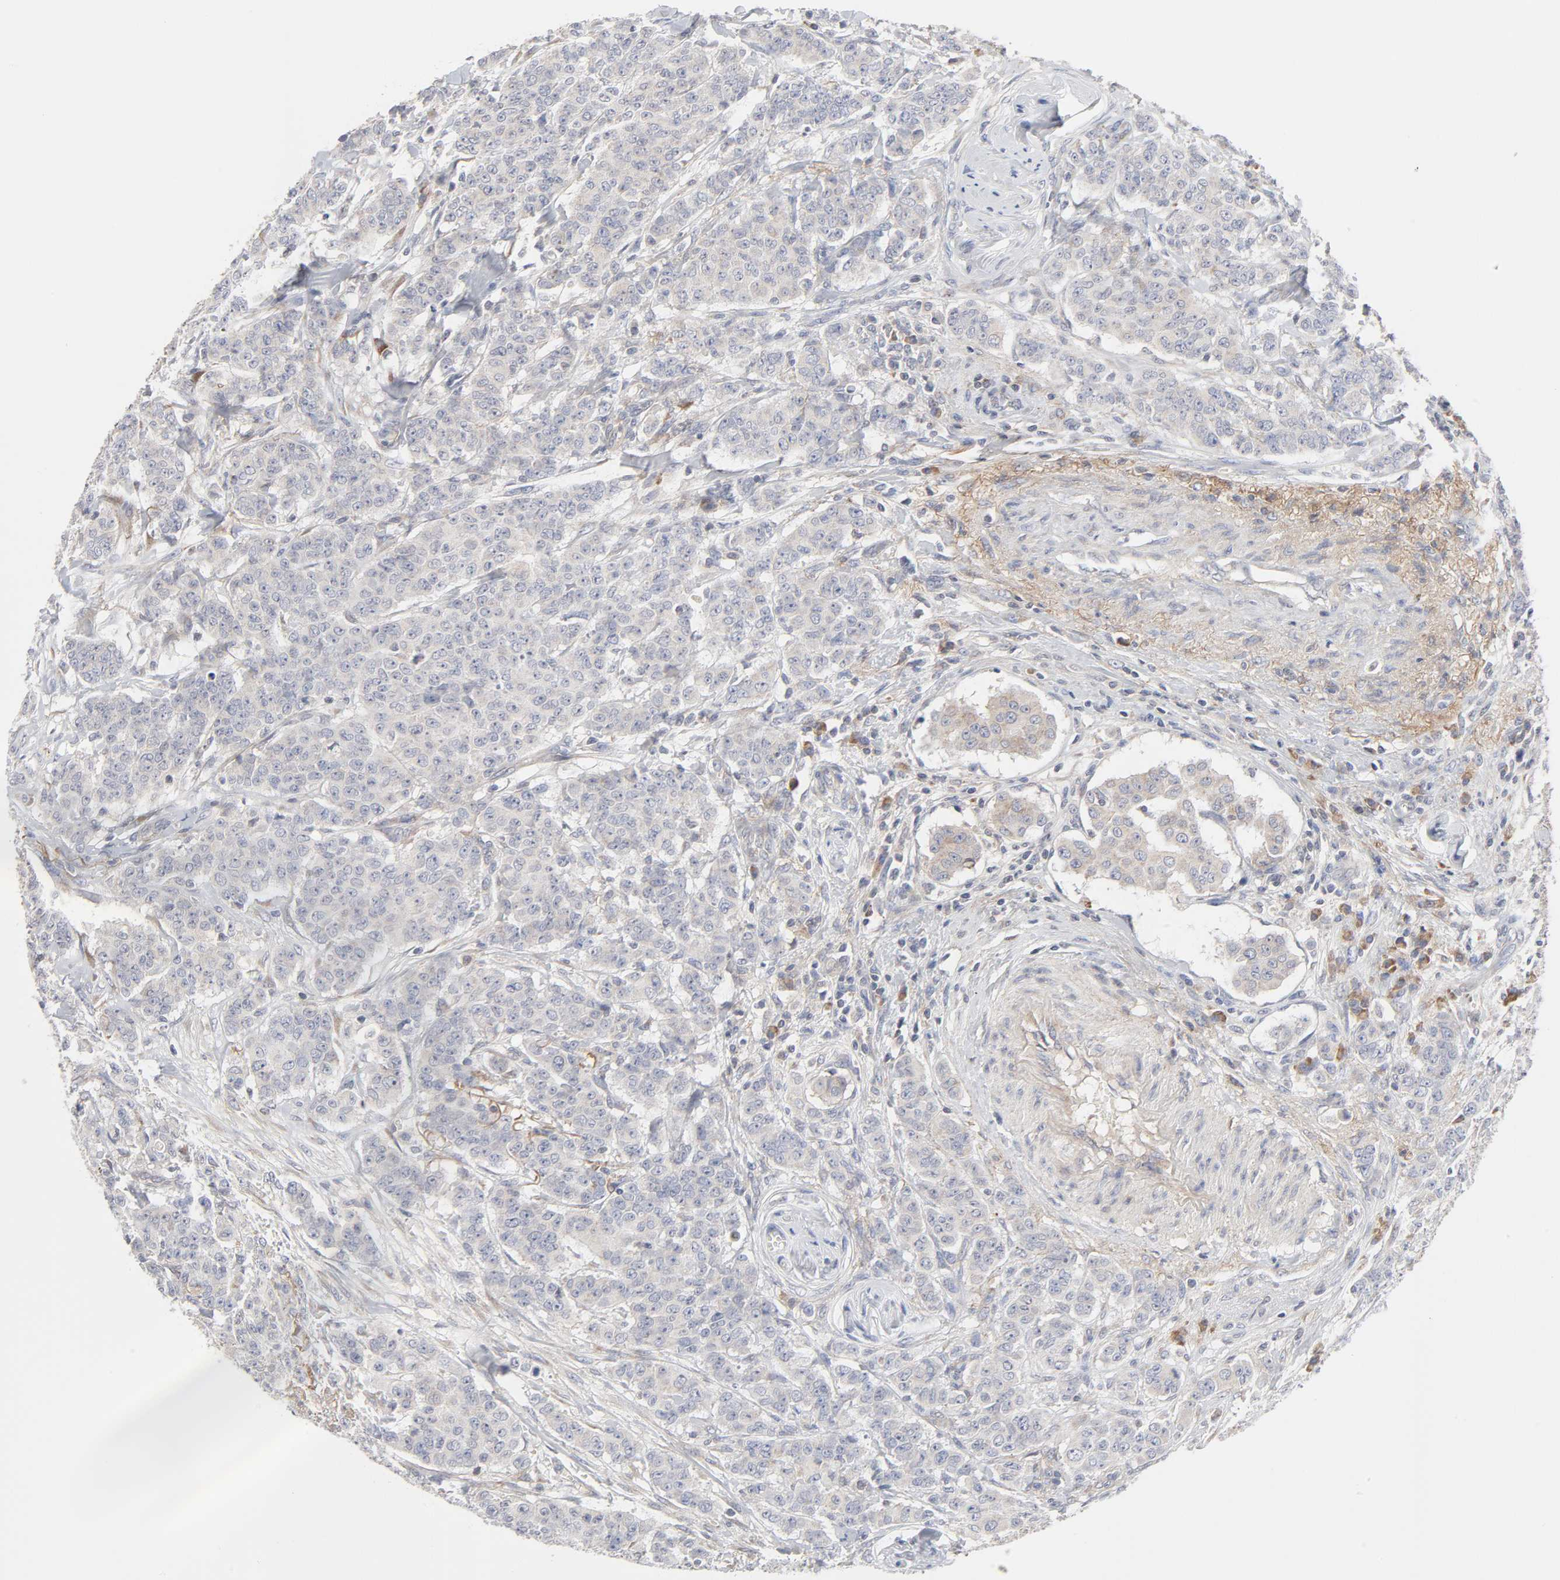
{"staining": {"intensity": "weak", "quantity": "<25%", "location": "cytoplasmic/membranous"}, "tissue": "breast cancer", "cell_type": "Tumor cells", "image_type": "cancer", "snomed": [{"axis": "morphology", "description": "Duct carcinoma"}, {"axis": "topography", "description": "Breast"}], "caption": "Breast cancer (infiltrating ductal carcinoma) was stained to show a protein in brown. There is no significant positivity in tumor cells.", "gene": "IL4R", "patient": {"sex": "female", "age": 40}}